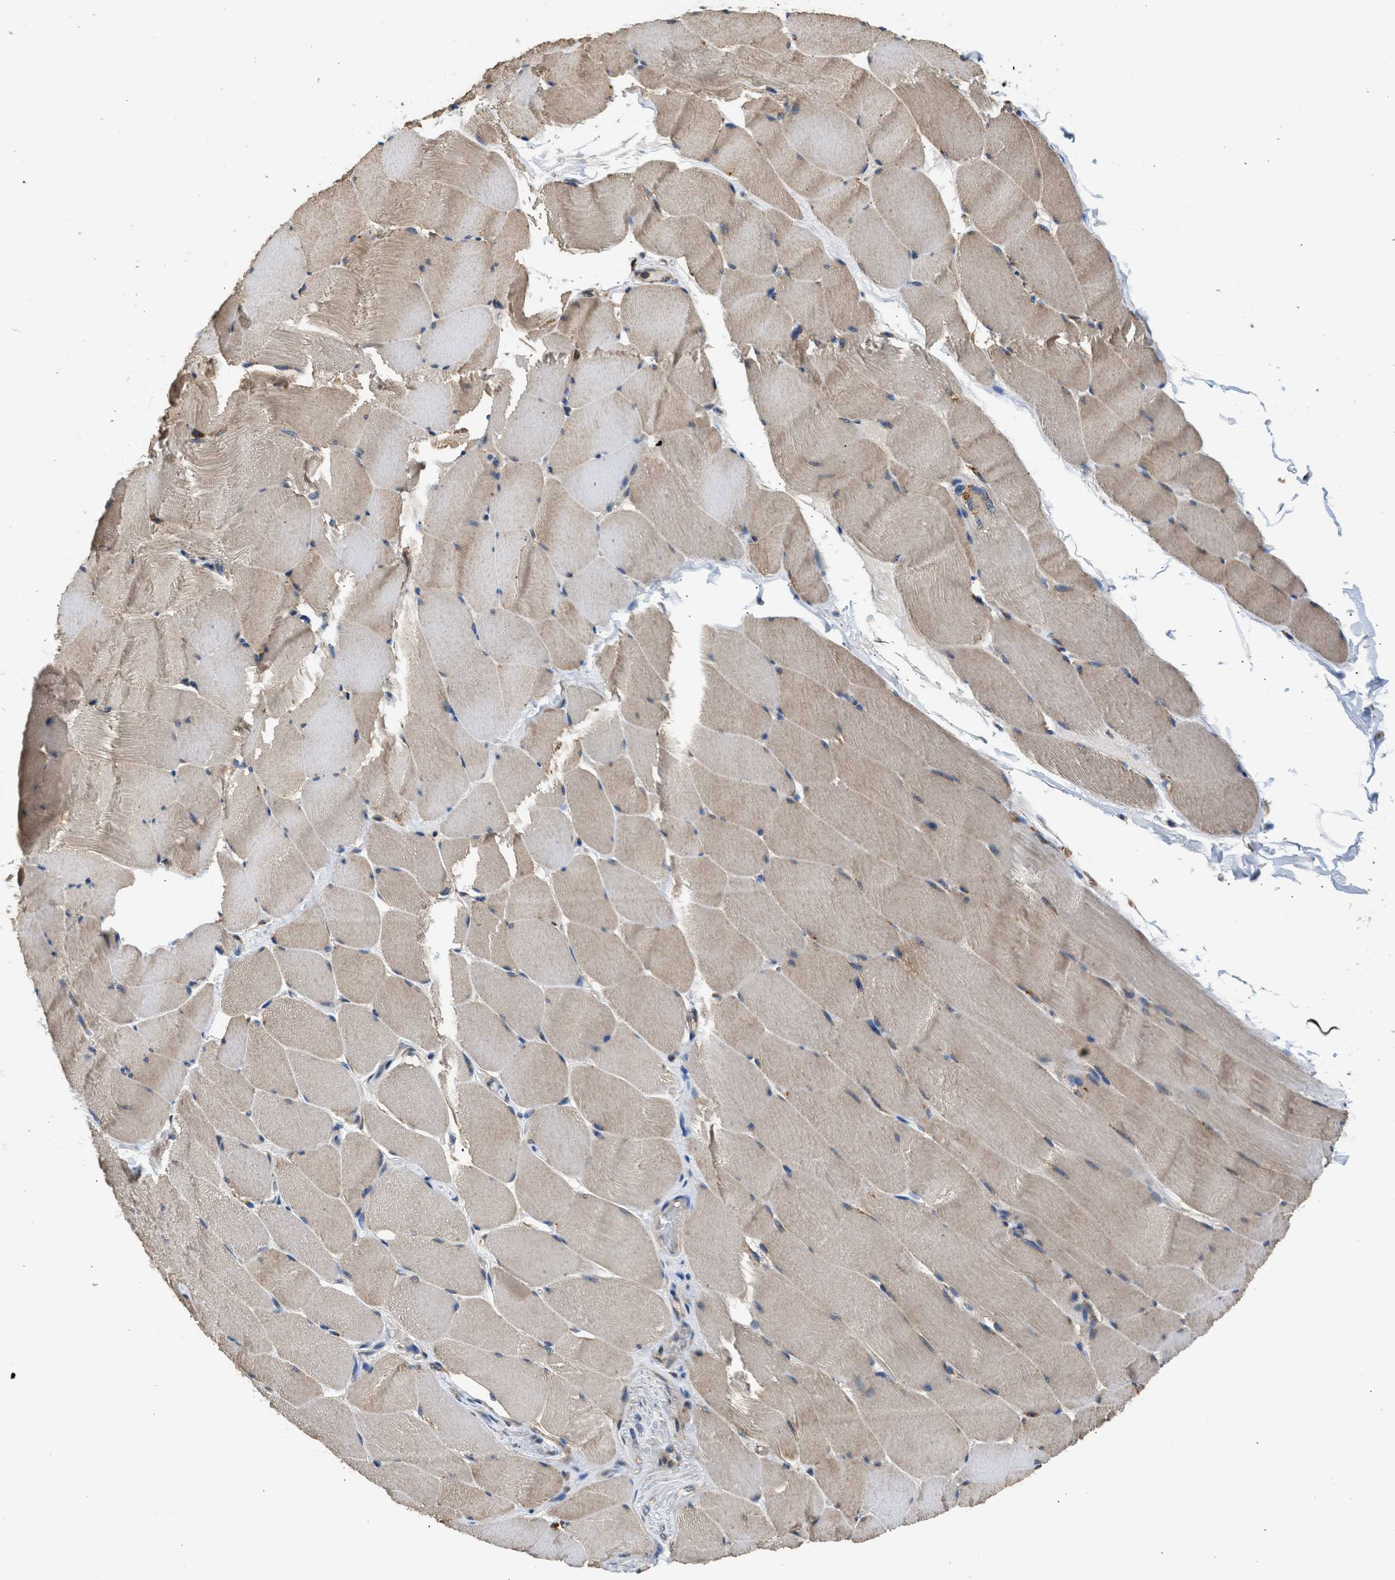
{"staining": {"intensity": "weak", "quantity": ">75%", "location": "cytoplasmic/membranous"}, "tissue": "skeletal muscle", "cell_type": "Myocytes", "image_type": "normal", "snomed": [{"axis": "morphology", "description": "Normal tissue, NOS"}, {"axis": "topography", "description": "Skeletal muscle"}], "caption": "This micrograph displays unremarkable skeletal muscle stained with IHC to label a protein in brown. The cytoplasmic/membranous of myocytes show weak positivity for the protein. Nuclei are counter-stained blue.", "gene": "SLC36A4", "patient": {"sex": "male", "age": 62}}